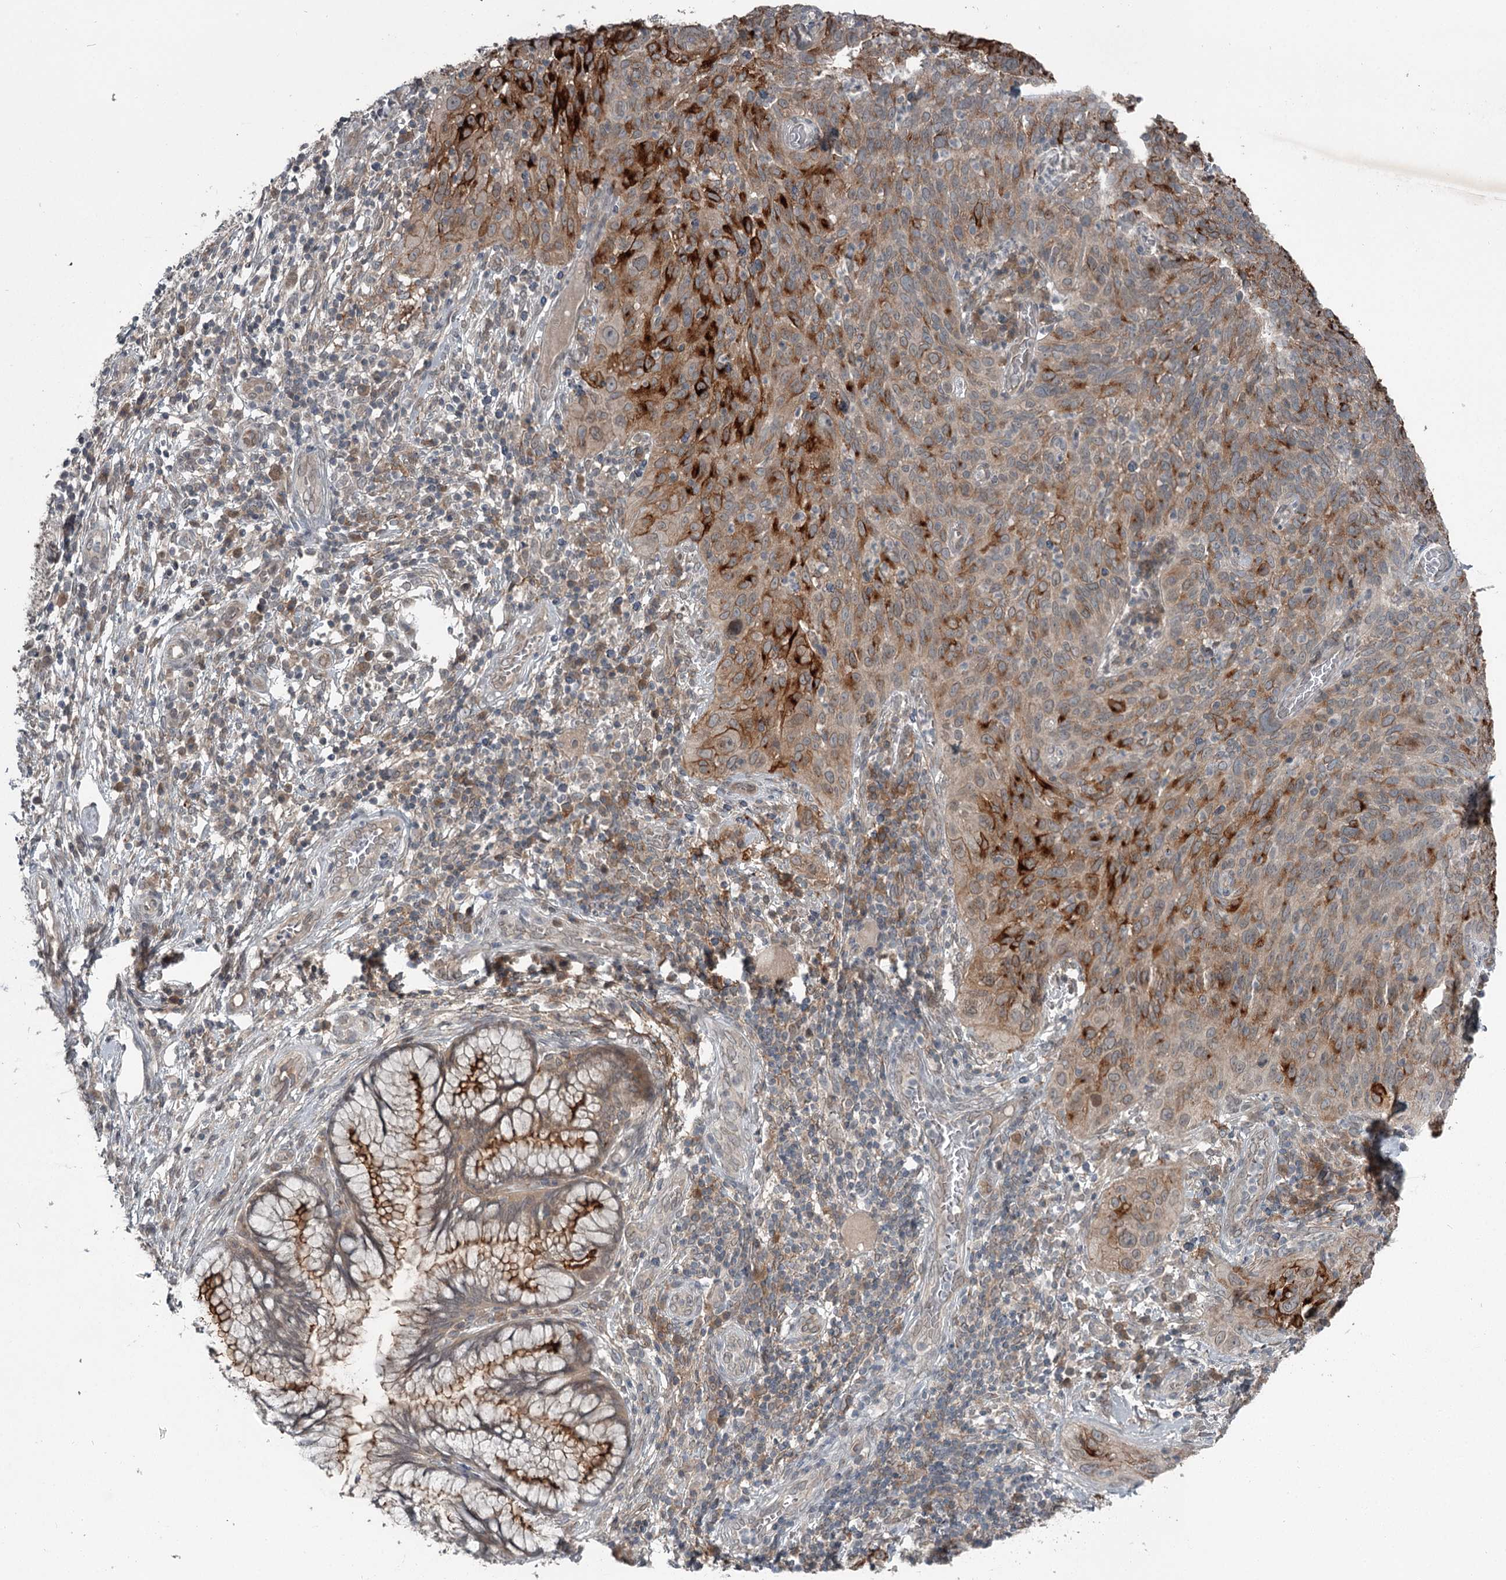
{"staining": {"intensity": "strong", "quantity": "<25%", "location": "cytoplasmic/membranous"}, "tissue": "cervical cancer", "cell_type": "Tumor cells", "image_type": "cancer", "snomed": [{"axis": "morphology", "description": "Squamous cell carcinoma, NOS"}, {"axis": "topography", "description": "Cervix"}], "caption": "IHC of cervical cancer (squamous cell carcinoma) displays medium levels of strong cytoplasmic/membranous staining in approximately <25% of tumor cells. IHC stains the protein of interest in brown and the nuclei are stained blue.", "gene": "SLC39A8", "patient": {"sex": "female", "age": 31}}